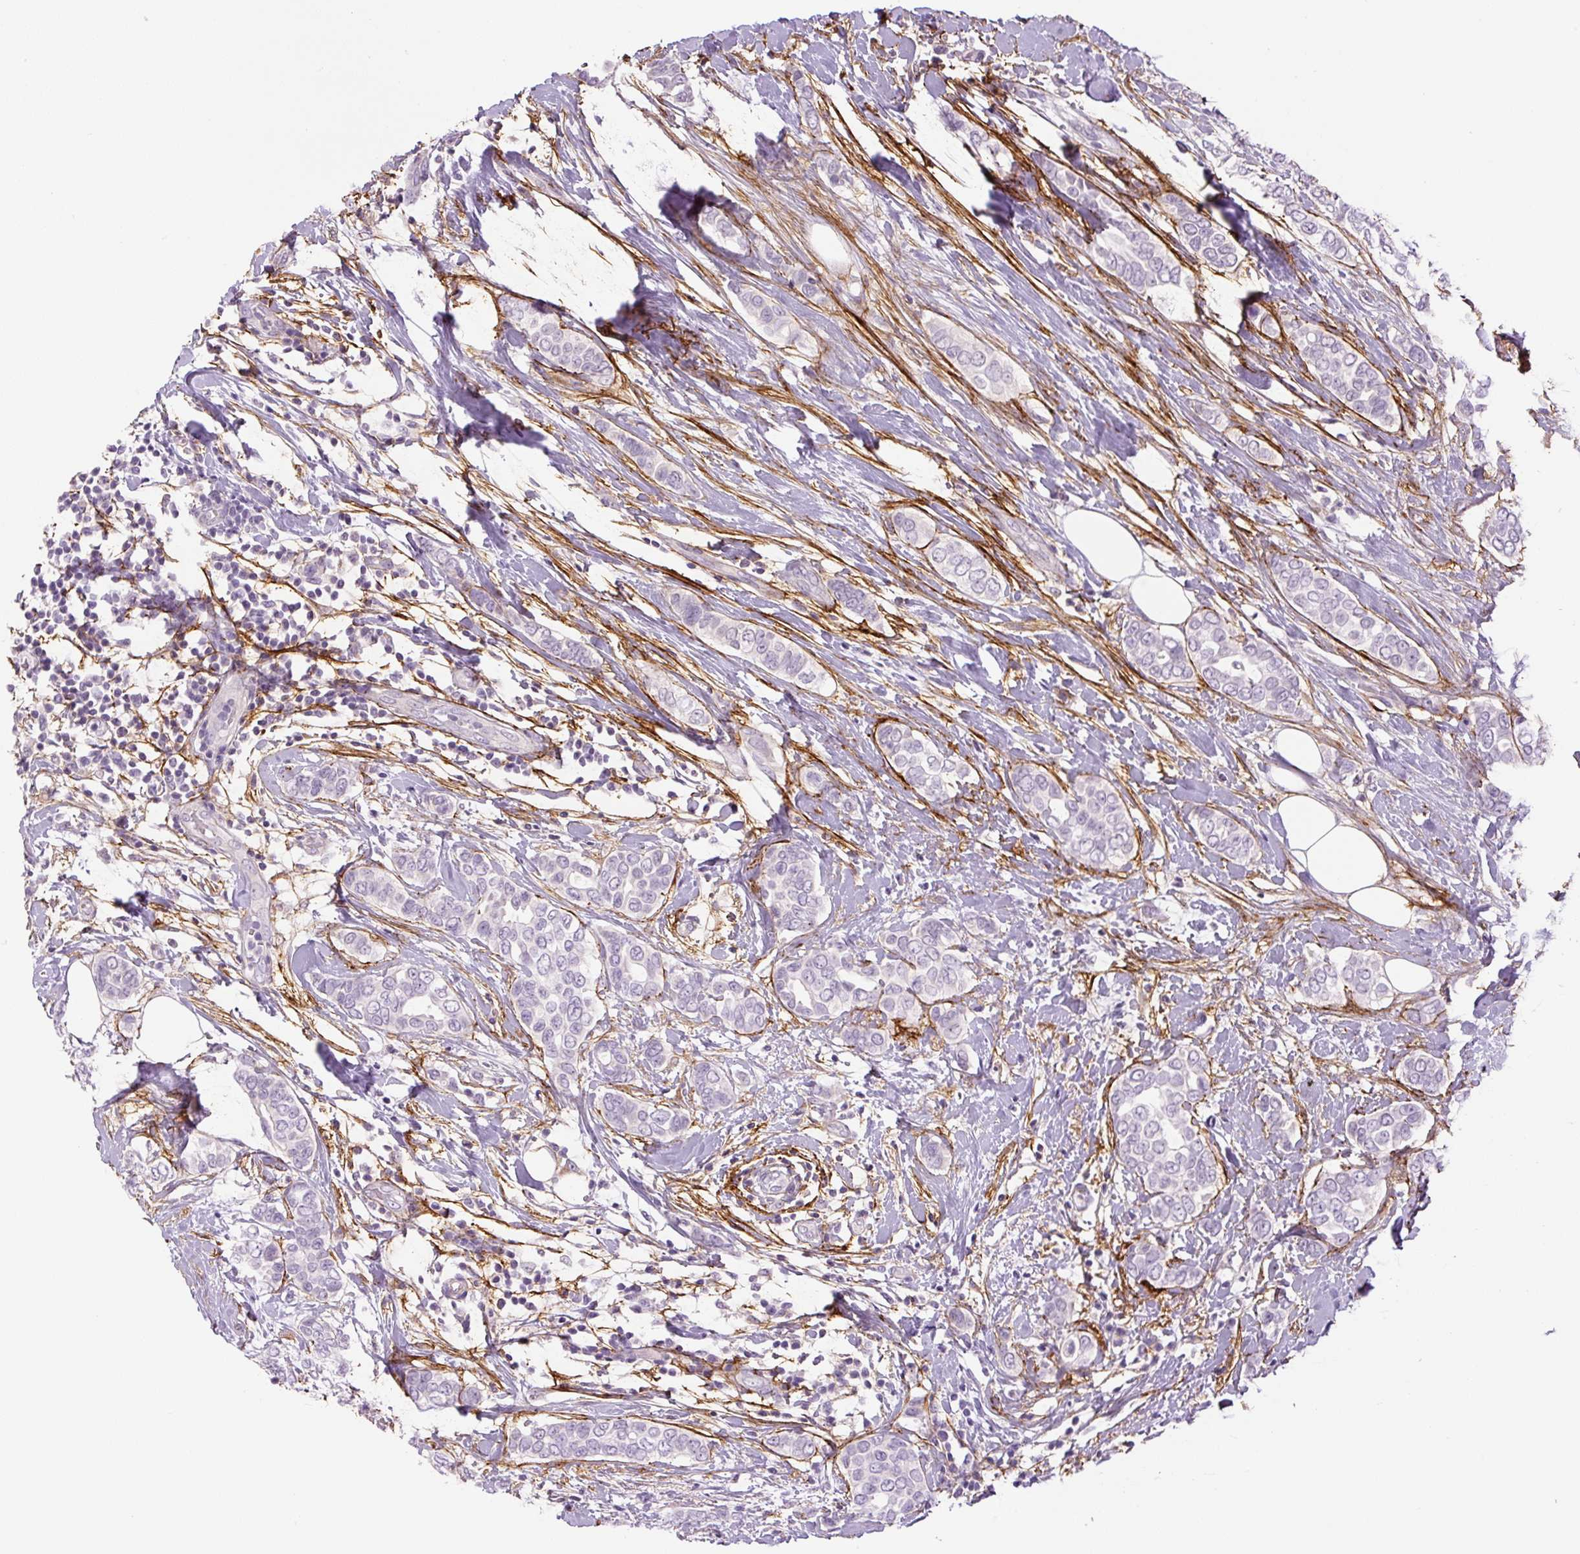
{"staining": {"intensity": "negative", "quantity": "none", "location": "none"}, "tissue": "breast cancer", "cell_type": "Tumor cells", "image_type": "cancer", "snomed": [{"axis": "morphology", "description": "Lobular carcinoma"}, {"axis": "topography", "description": "Breast"}], "caption": "There is no significant expression in tumor cells of breast lobular carcinoma. (DAB immunohistochemistry (IHC), high magnification).", "gene": "FBN1", "patient": {"sex": "female", "age": 51}}